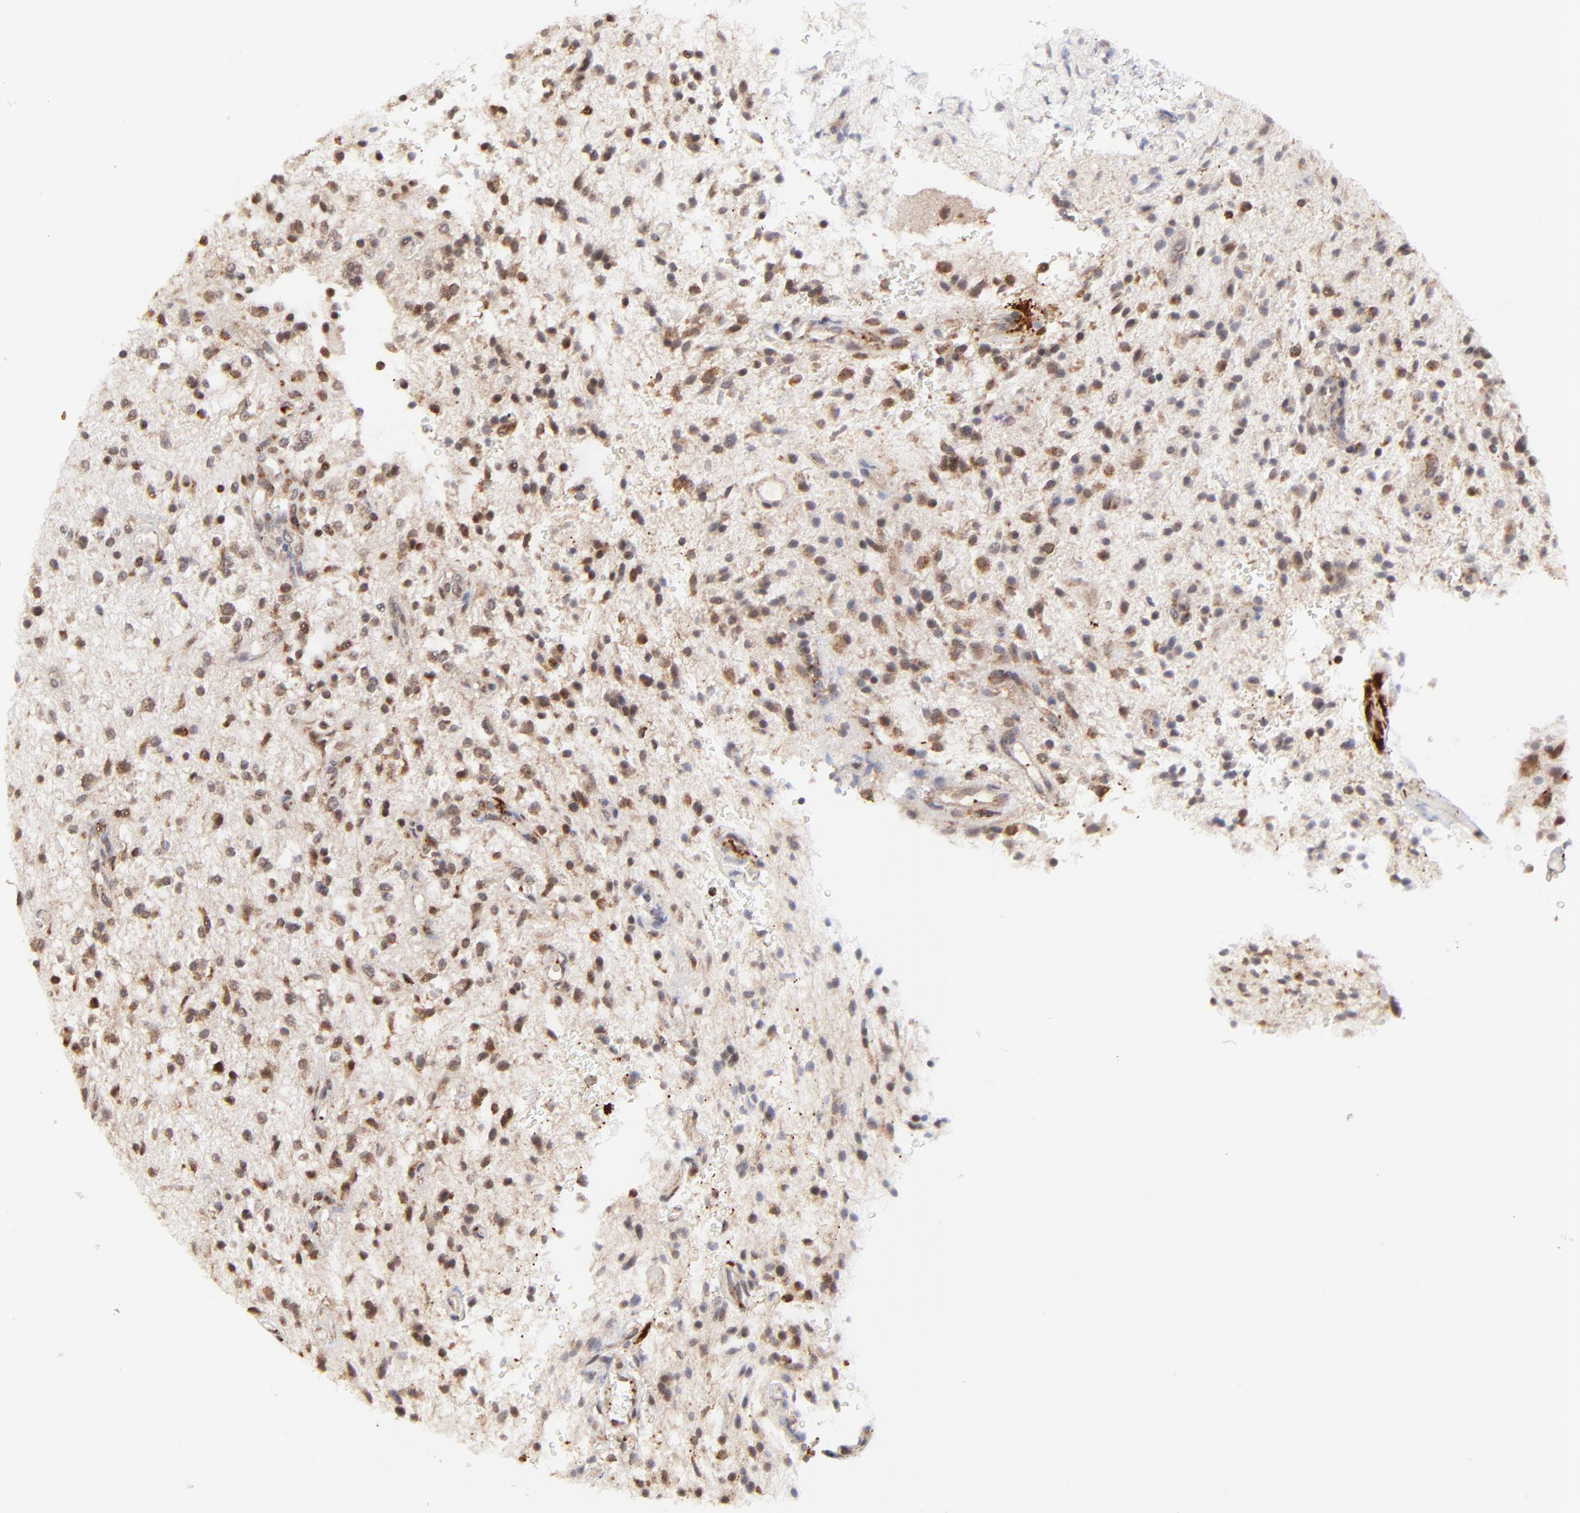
{"staining": {"intensity": "moderate", "quantity": "25%-75%", "location": "cytoplasmic/membranous"}, "tissue": "glioma", "cell_type": "Tumor cells", "image_type": "cancer", "snomed": [{"axis": "morphology", "description": "Glioma, malignant, NOS"}, {"axis": "topography", "description": "Cerebellum"}], "caption": "Immunohistochemistry micrograph of neoplastic tissue: human glioma stained using immunohistochemistry displays medium levels of moderate protein expression localized specifically in the cytoplasmic/membranous of tumor cells, appearing as a cytoplasmic/membranous brown color.", "gene": "MAP2K7", "patient": {"sex": "female", "age": 10}}